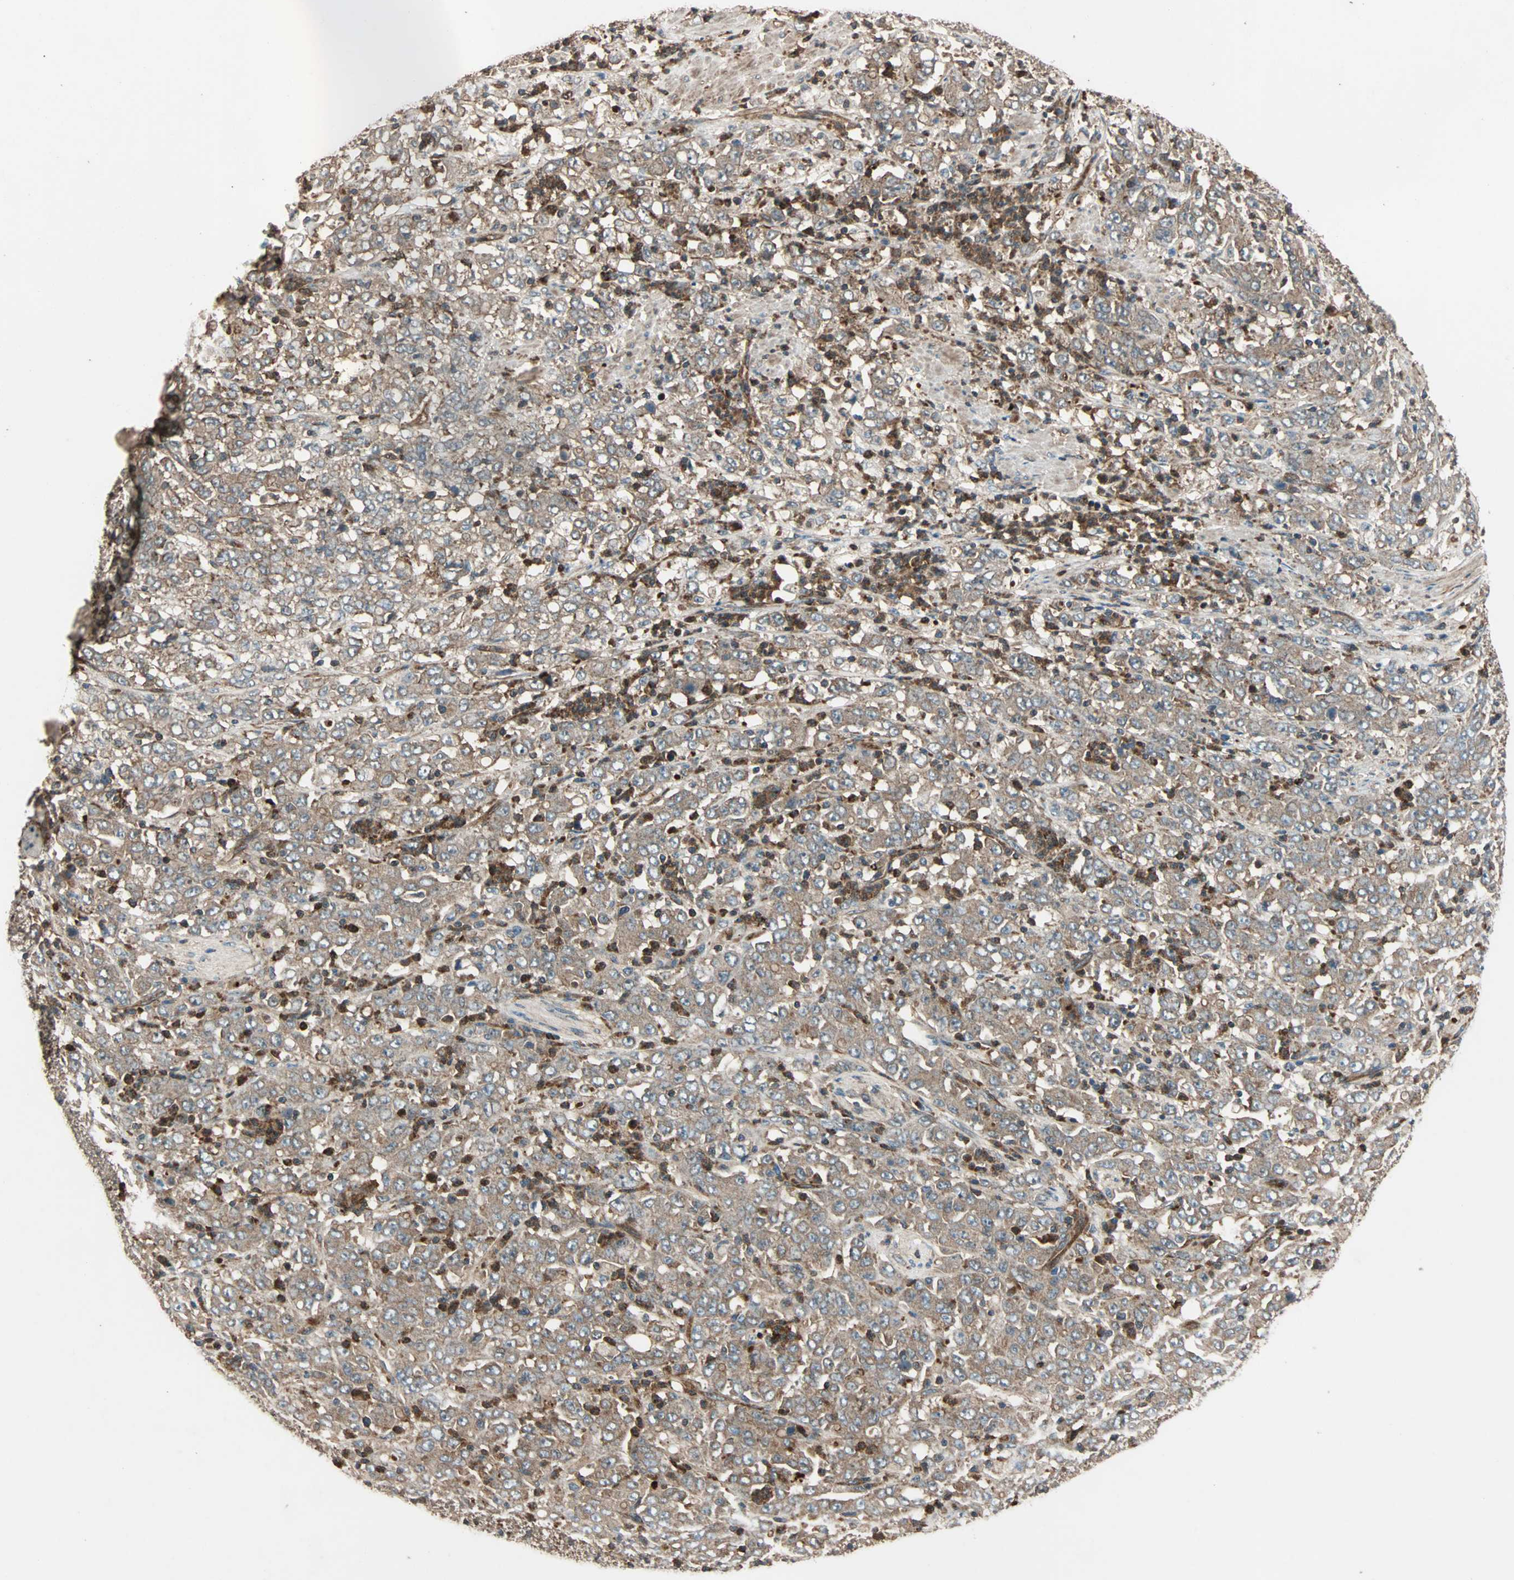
{"staining": {"intensity": "weak", "quantity": ">75%", "location": "cytoplasmic/membranous"}, "tissue": "stomach cancer", "cell_type": "Tumor cells", "image_type": "cancer", "snomed": [{"axis": "morphology", "description": "Adenocarcinoma, NOS"}, {"axis": "topography", "description": "Stomach, lower"}], "caption": "A histopathology image showing weak cytoplasmic/membranous expression in approximately >75% of tumor cells in adenocarcinoma (stomach), as visualized by brown immunohistochemical staining.", "gene": "GCK", "patient": {"sex": "female", "age": 71}}